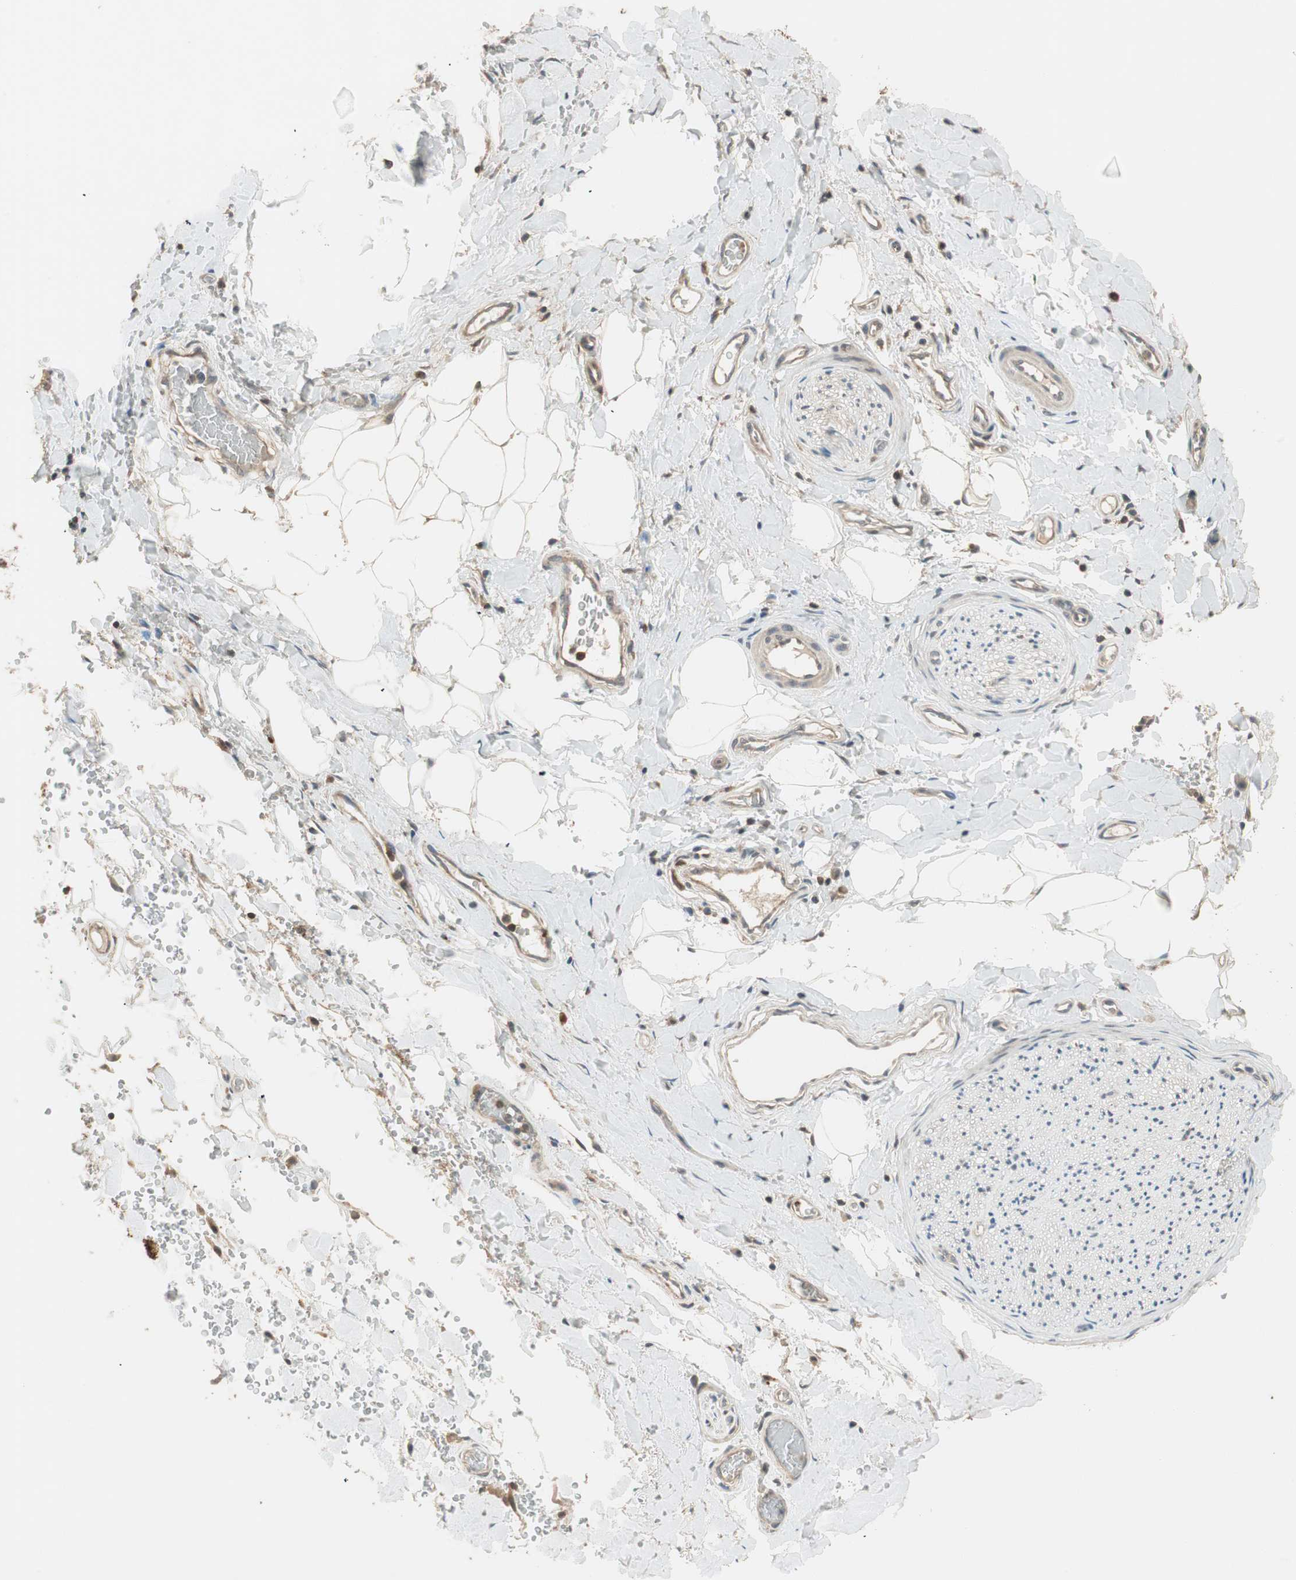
{"staining": {"intensity": "moderate", "quantity": "25%-75%", "location": "cytoplasmic/membranous"}, "tissue": "adipose tissue", "cell_type": "Adipocytes", "image_type": "normal", "snomed": [{"axis": "morphology", "description": "Normal tissue, NOS"}, {"axis": "morphology", "description": "Carcinoma, NOS"}, {"axis": "topography", "description": "Pancreas"}, {"axis": "topography", "description": "Peripheral nerve tissue"}], "caption": "Immunohistochemical staining of benign adipose tissue reveals 25%-75% levels of moderate cytoplasmic/membranous protein expression in about 25%-75% of adipocytes.", "gene": "TRIM21", "patient": {"sex": "female", "age": 29}}